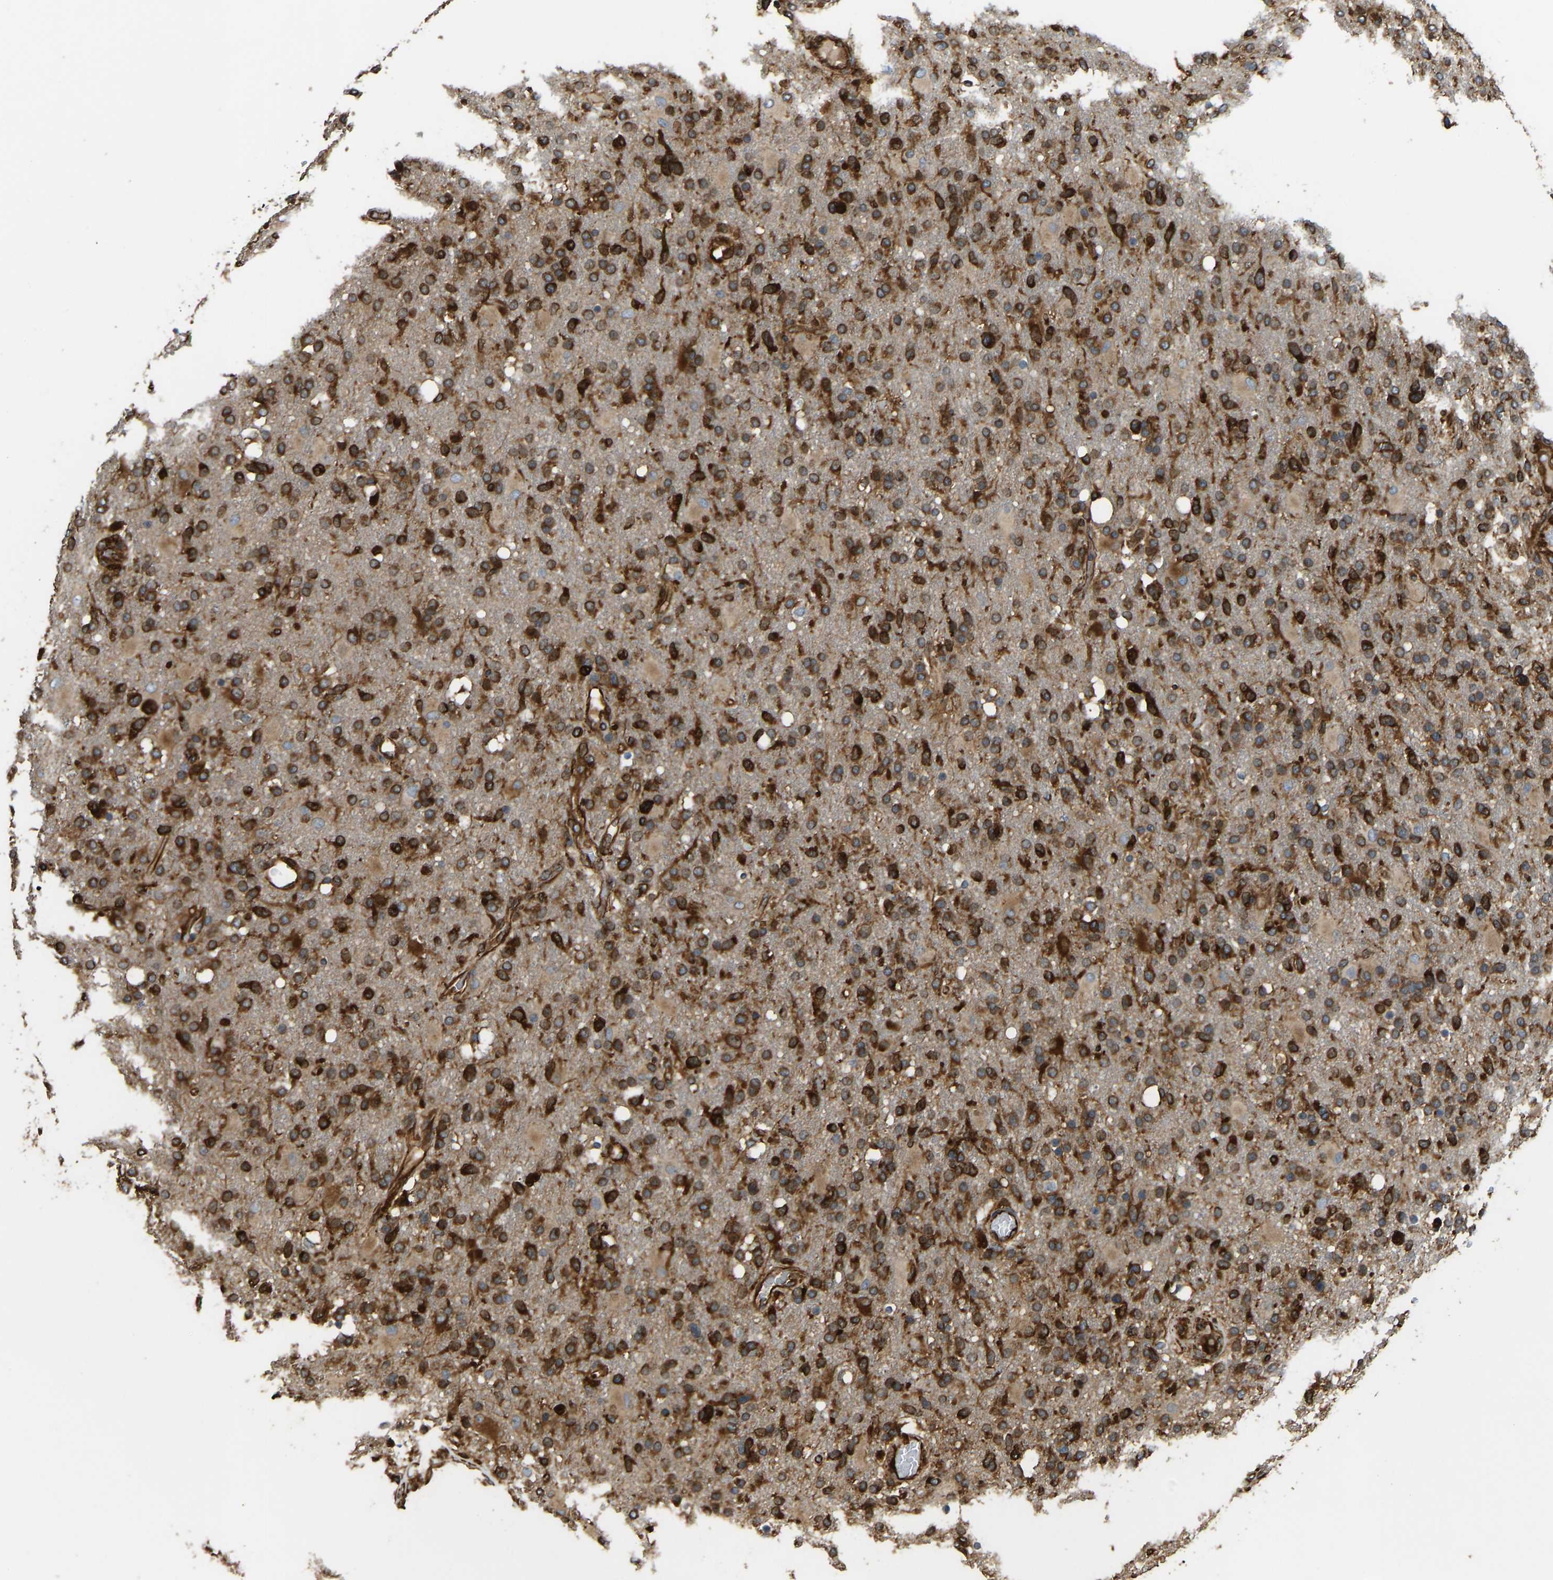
{"staining": {"intensity": "strong", "quantity": ">75%", "location": "cytoplasmic/membranous"}, "tissue": "glioma", "cell_type": "Tumor cells", "image_type": "cancer", "snomed": [{"axis": "morphology", "description": "Glioma, malignant, High grade"}, {"axis": "topography", "description": "Brain"}], "caption": "High-power microscopy captured an immunohistochemistry image of glioma, revealing strong cytoplasmic/membranous expression in approximately >75% of tumor cells. (brown staining indicates protein expression, while blue staining denotes nuclei).", "gene": "BEX3", "patient": {"sex": "male", "age": 72}}